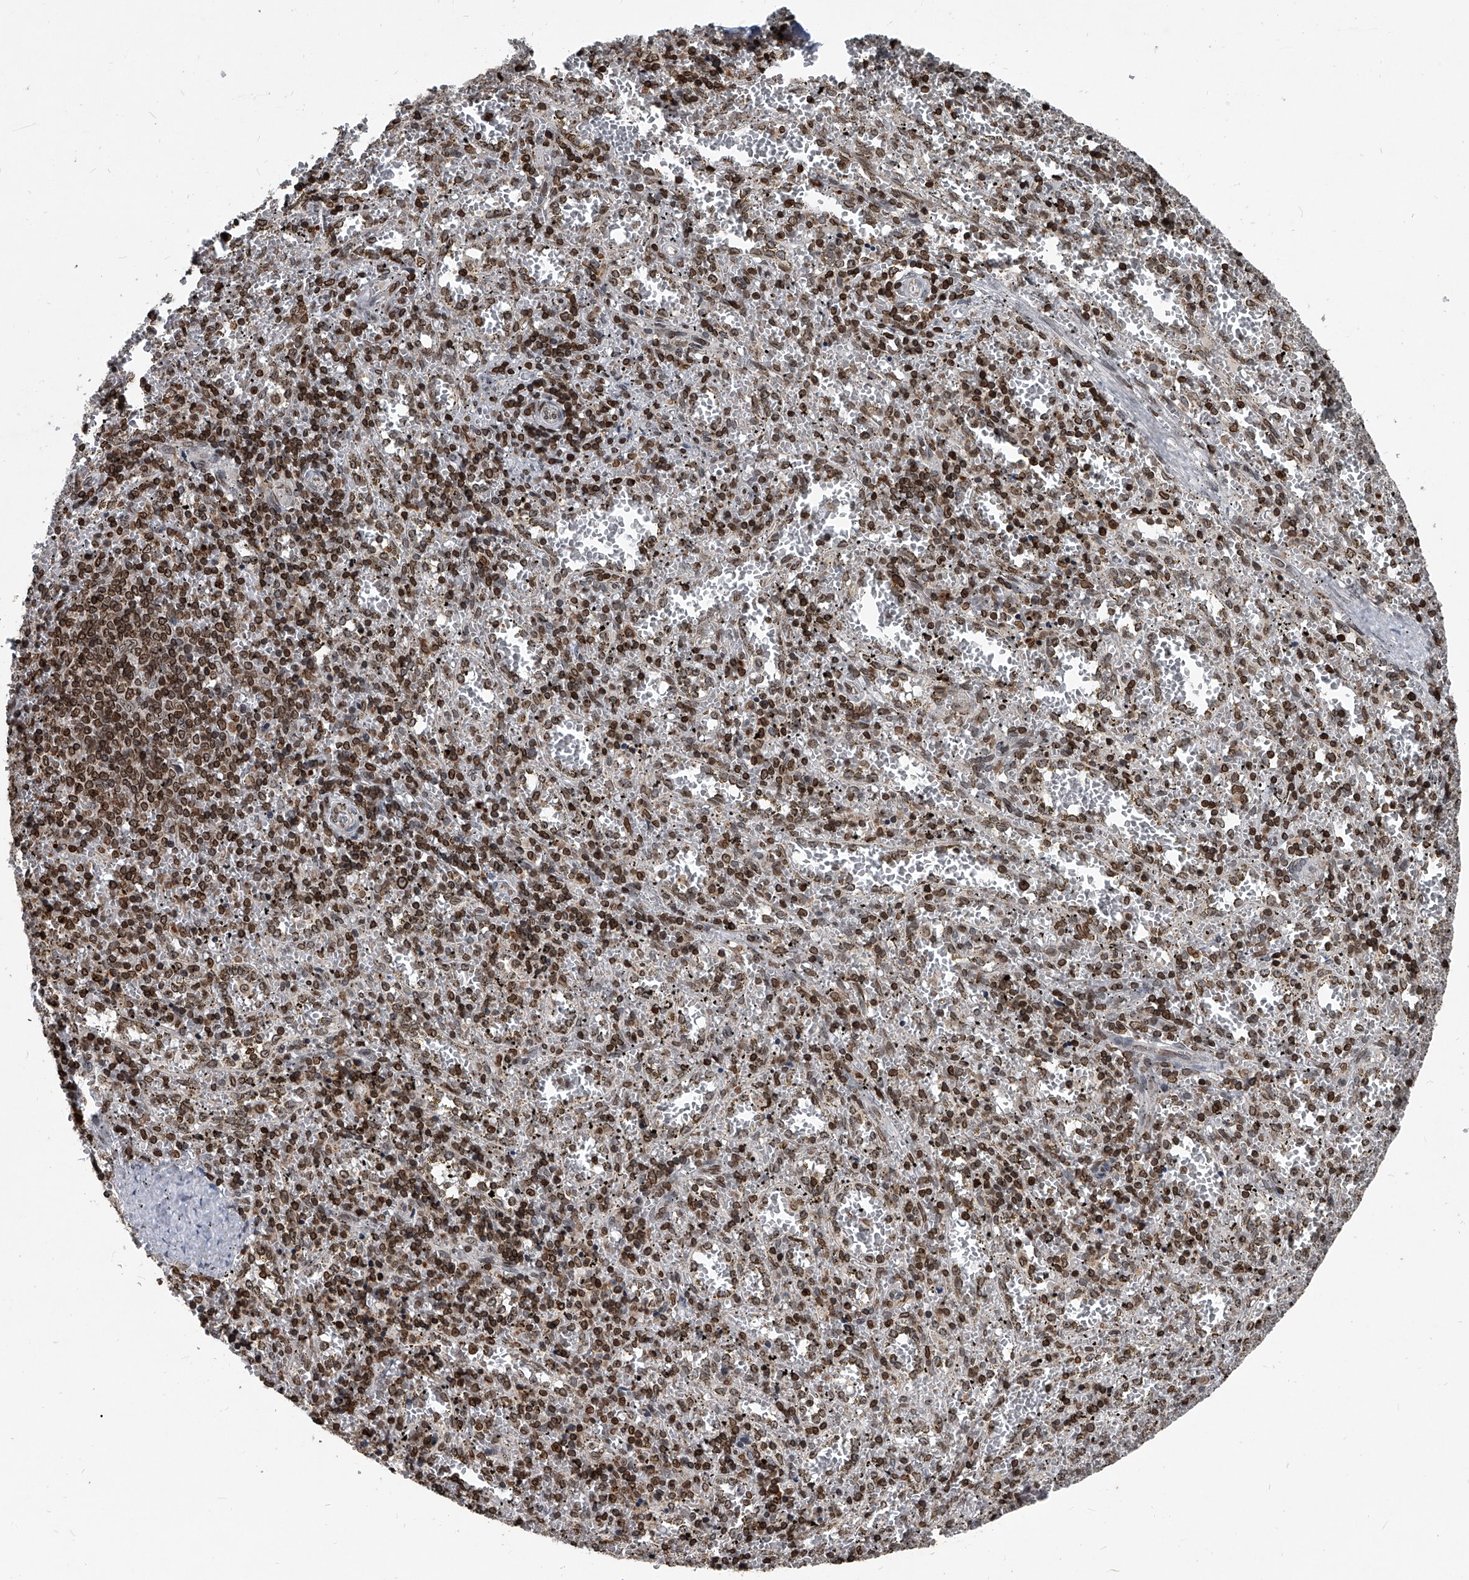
{"staining": {"intensity": "moderate", "quantity": ">75%", "location": "cytoplasmic/membranous,nuclear"}, "tissue": "spleen", "cell_type": "Cells in red pulp", "image_type": "normal", "snomed": [{"axis": "morphology", "description": "Normal tissue, NOS"}, {"axis": "topography", "description": "Spleen"}], "caption": "An immunohistochemistry (IHC) photomicrograph of benign tissue is shown. Protein staining in brown highlights moderate cytoplasmic/membranous,nuclear positivity in spleen within cells in red pulp. (Stains: DAB (3,3'-diaminobenzidine) in brown, nuclei in blue, Microscopy: brightfield microscopy at high magnification).", "gene": "PHF20", "patient": {"sex": "male", "age": 11}}